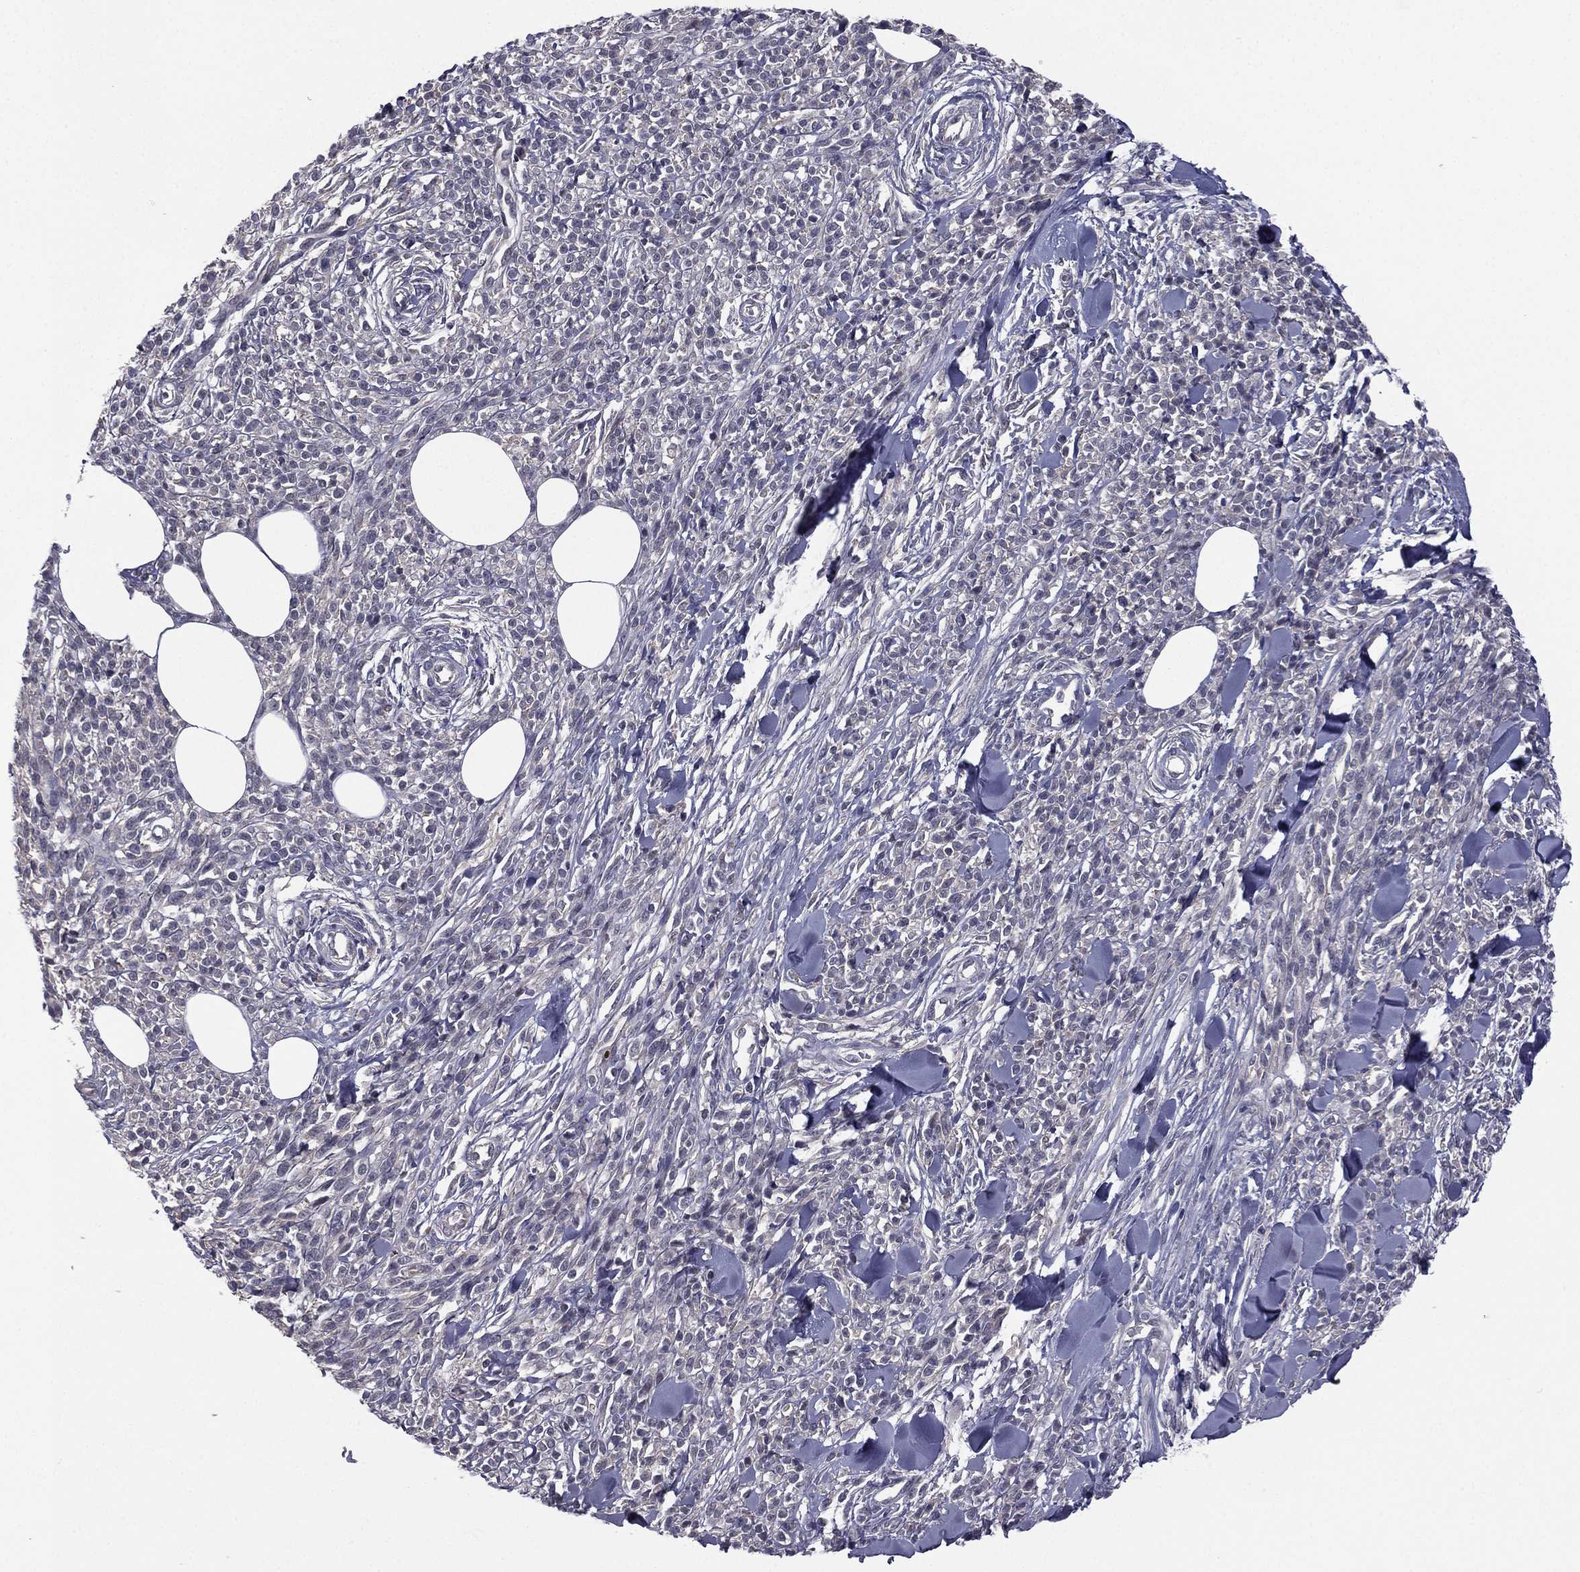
{"staining": {"intensity": "negative", "quantity": "none", "location": "none"}, "tissue": "melanoma", "cell_type": "Tumor cells", "image_type": "cancer", "snomed": [{"axis": "morphology", "description": "Malignant melanoma, NOS"}, {"axis": "topography", "description": "Skin"}, {"axis": "topography", "description": "Skin of trunk"}], "caption": "Human malignant melanoma stained for a protein using immunohistochemistry (IHC) reveals no staining in tumor cells.", "gene": "ACTRT2", "patient": {"sex": "male", "age": 74}}